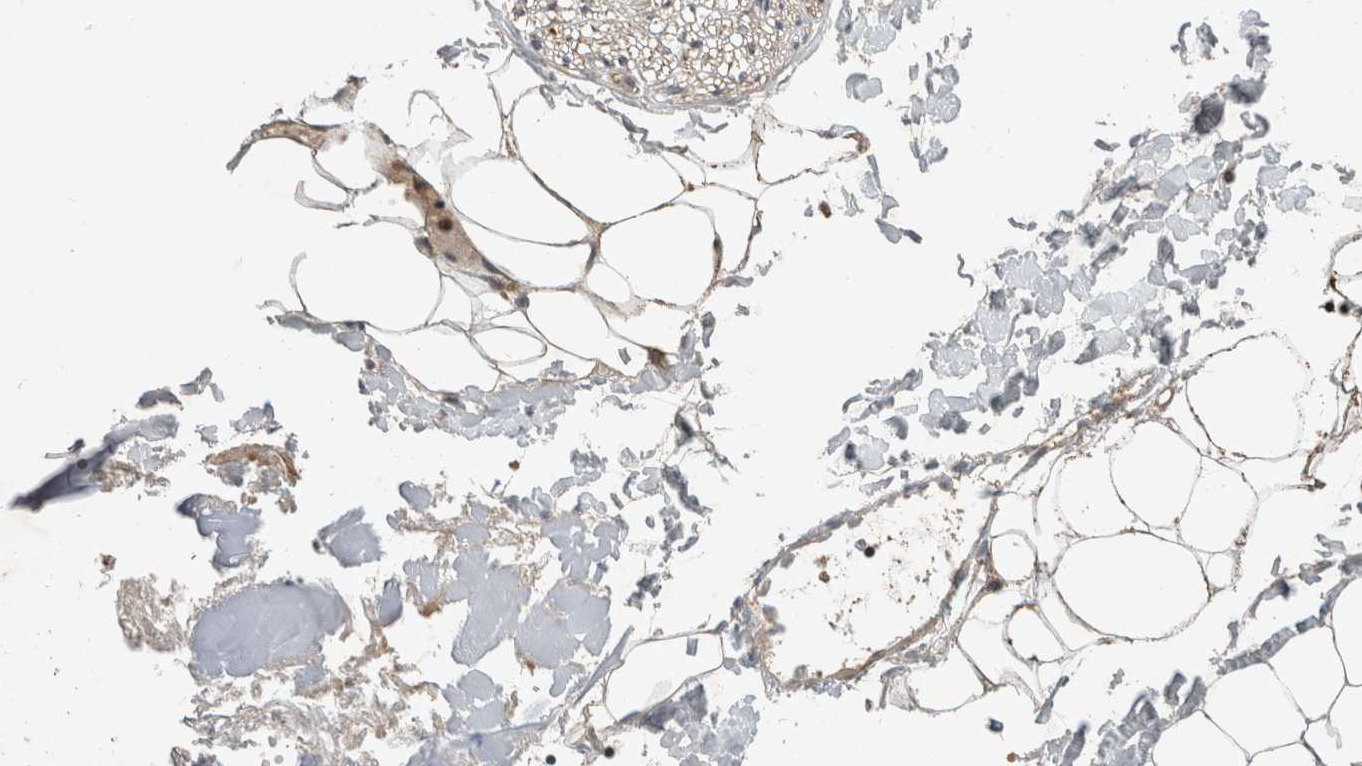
{"staining": {"intensity": "weak", "quantity": ">75%", "location": "cytoplasmic/membranous"}, "tissue": "adipose tissue", "cell_type": "Adipocytes", "image_type": "normal", "snomed": [{"axis": "morphology", "description": "Normal tissue, NOS"}, {"axis": "morphology", "description": "Adenocarcinoma, NOS"}, {"axis": "topography", "description": "Smooth muscle"}, {"axis": "topography", "description": "Colon"}], "caption": "DAB (3,3'-diaminobenzidine) immunohistochemical staining of unremarkable human adipose tissue demonstrates weak cytoplasmic/membranous protein positivity in approximately >75% of adipocytes.", "gene": "INSRR", "patient": {"sex": "male", "age": 14}}